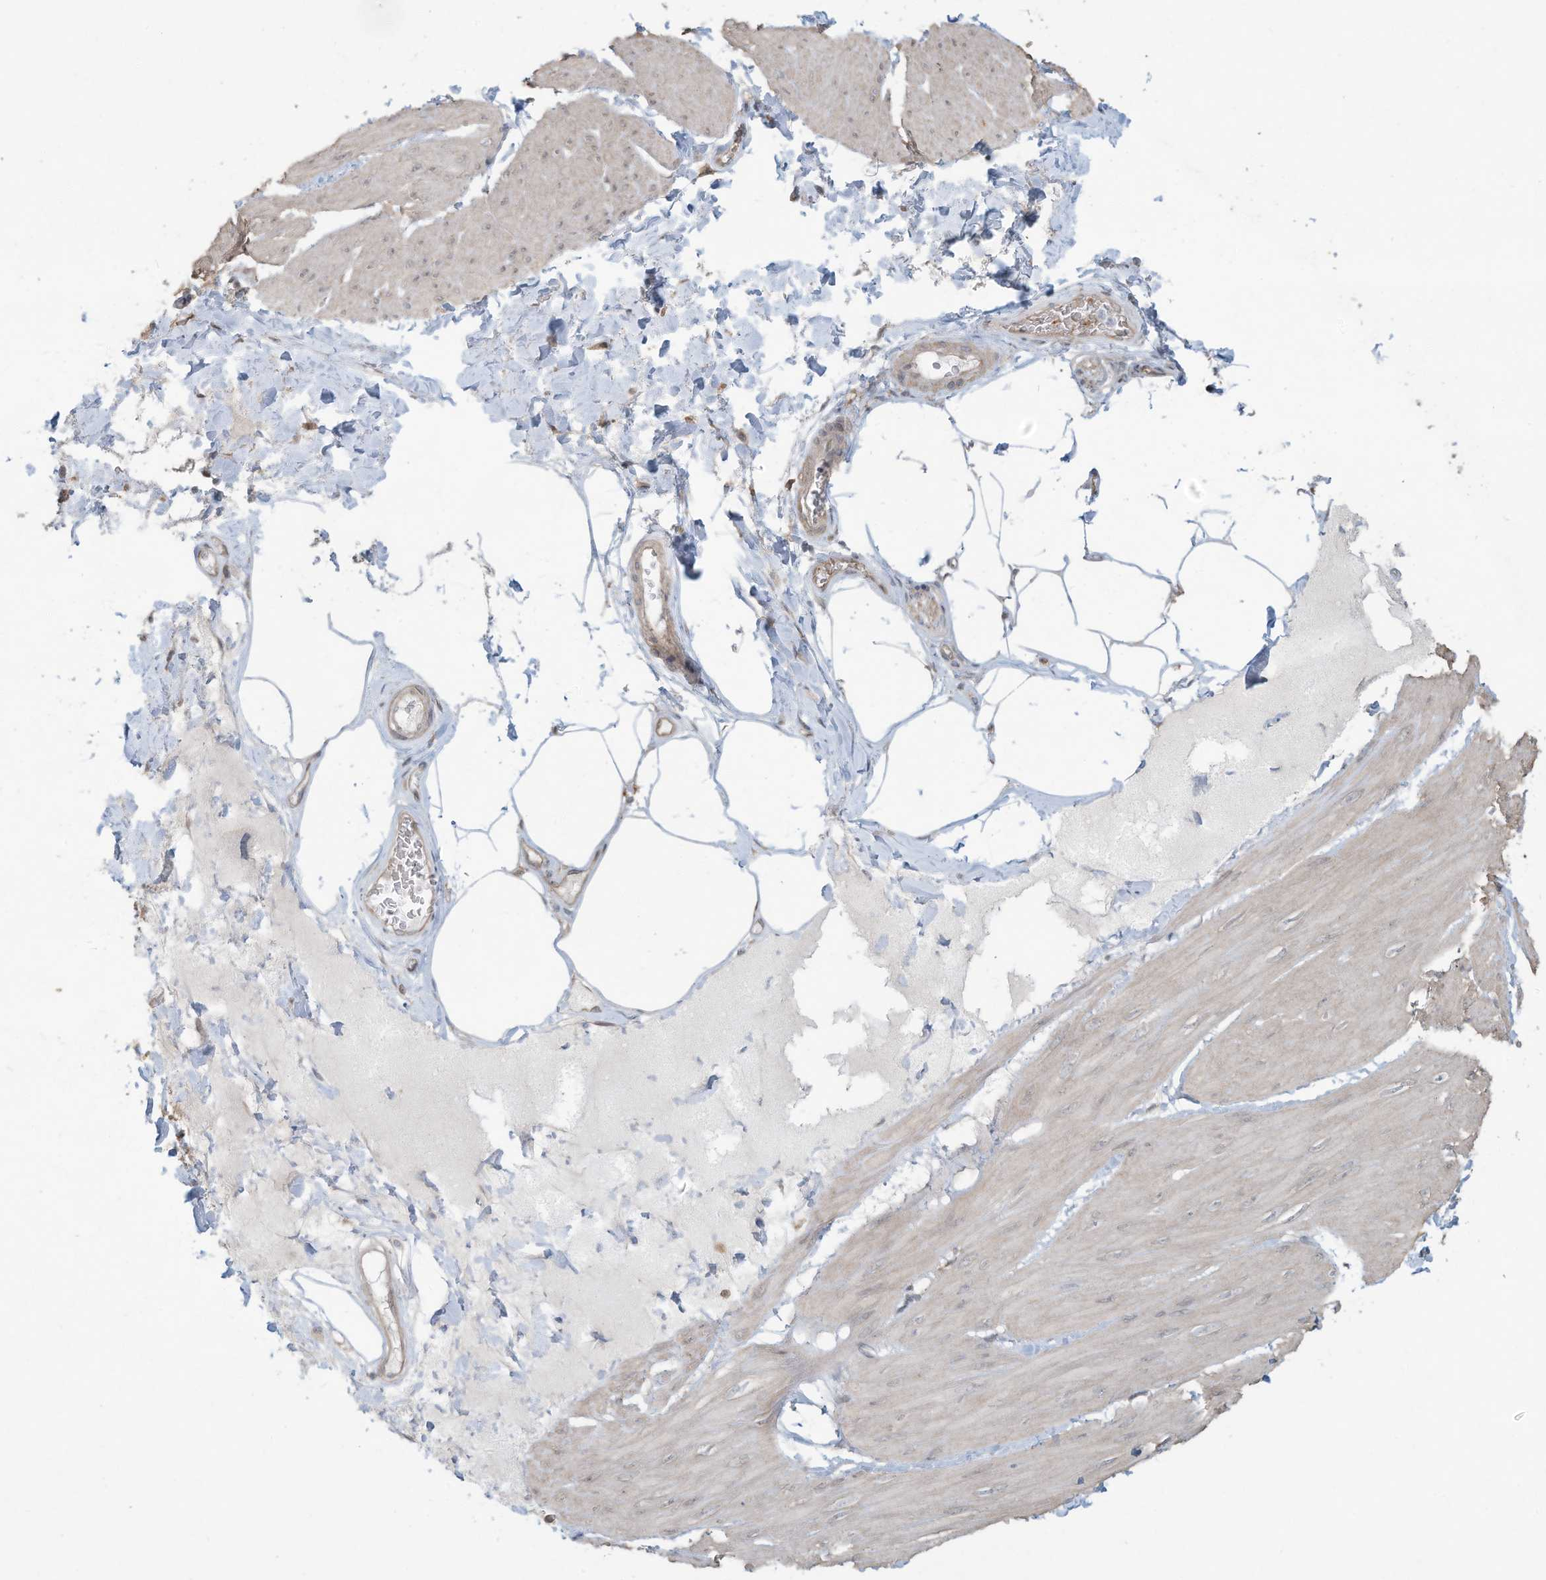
{"staining": {"intensity": "weak", "quantity": "<25%", "location": "cytoplasmic/membranous"}, "tissue": "smooth muscle", "cell_type": "Smooth muscle cells", "image_type": "normal", "snomed": [{"axis": "morphology", "description": "Urothelial carcinoma, High grade"}, {"axis": "topography", "description": "Urinary bladder"}], "caption": "Smooth muscle cells are negative for protein expression in unremarkable human smooth muscle.", "gene": "ERI2", "patient": {"sex": "male", "age": 46}}